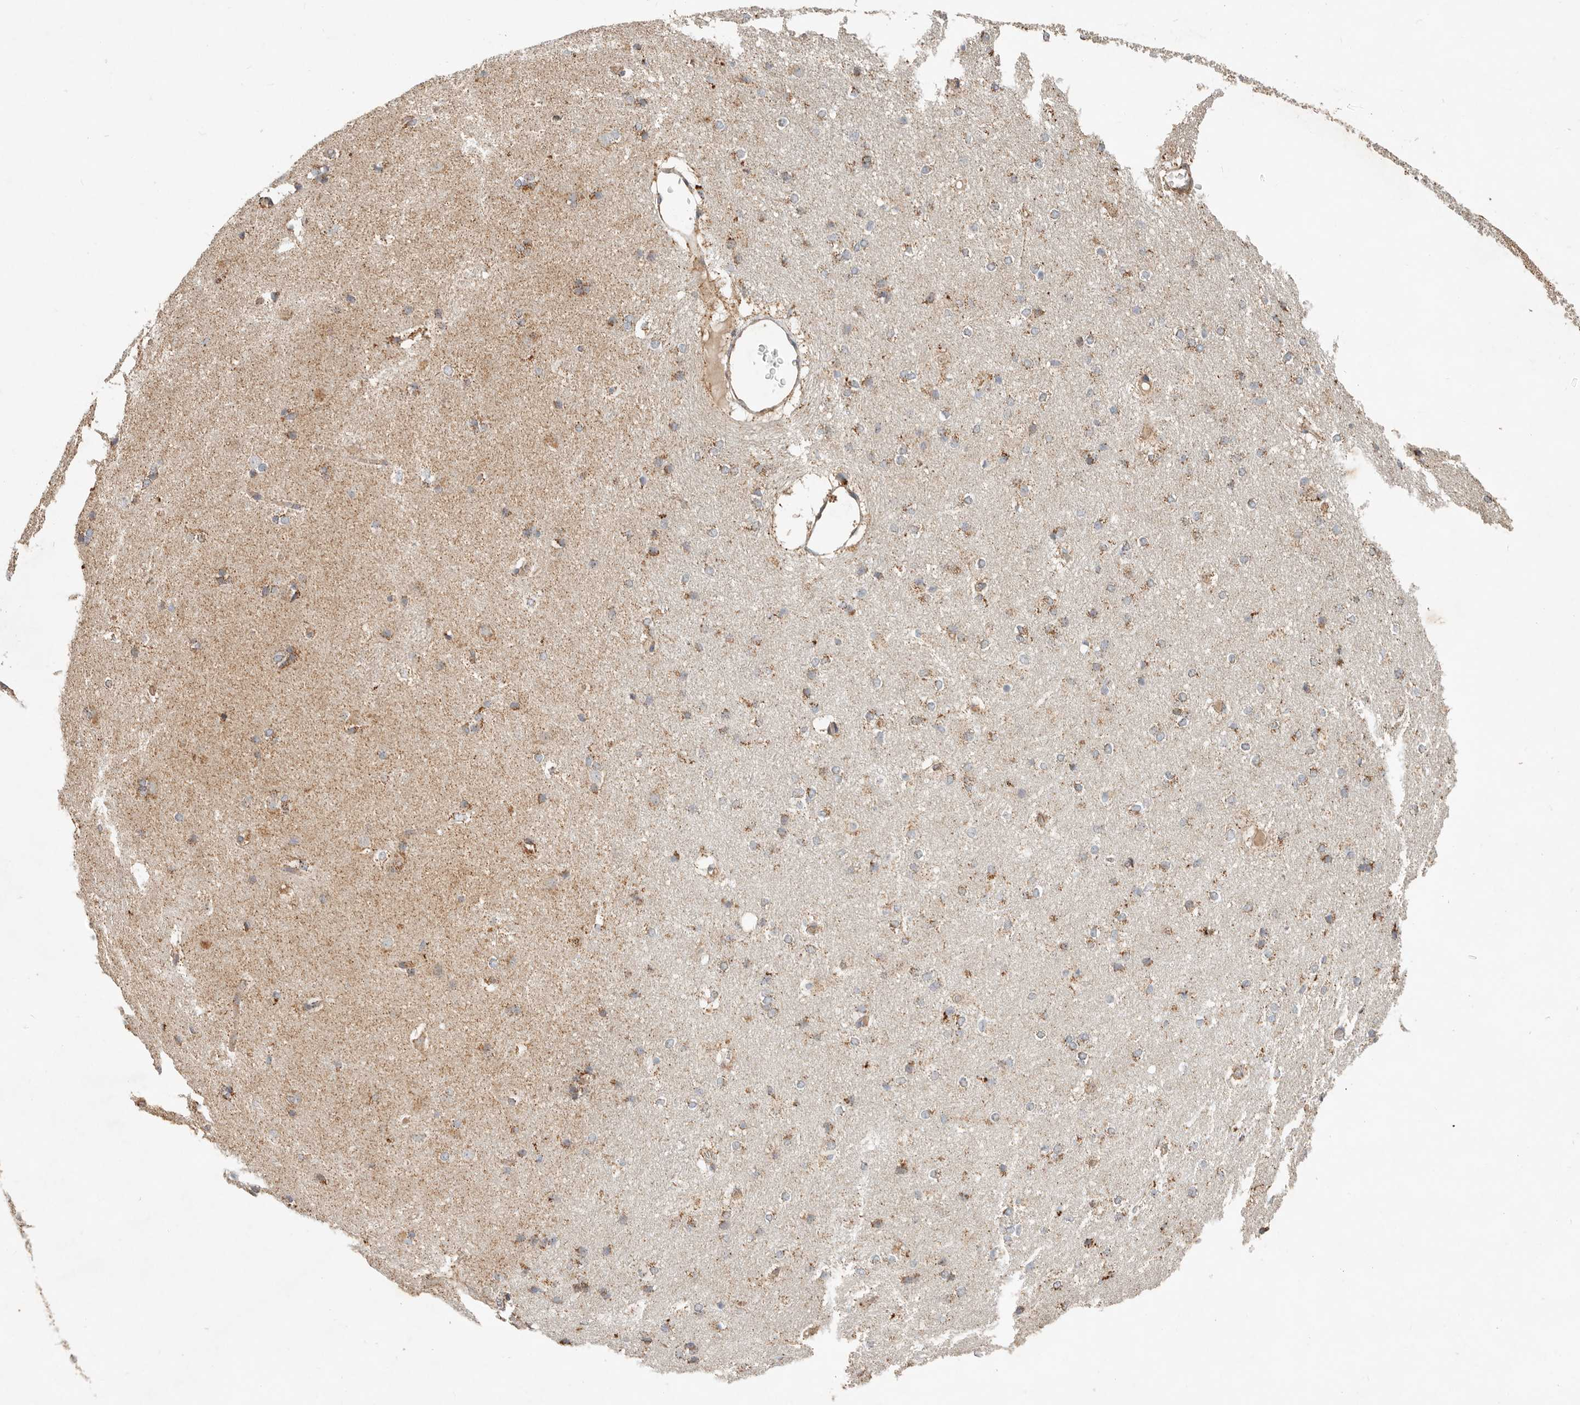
{"staining": {"intensity": "moderate", "quantity": "<25%", "location": "cytoplasmic/membranous"}, "tissue": "caudate", "cell_type": "Glial cells", "image_type": "normal", "snomed": [{"axis": "morphology", "description": "Normal tissue, NOS"}, {"axis": "topography", "description": "Lateral ventricle wall"}], "caption": "This is a micrograph of immunohistochemistry staining of normal caudate, which shows moderate positivity in the cytoplasmic/membranous of glial cells.", "gene": "ARHGEF10L", "patient": {"sex": "female", "age": 19}}